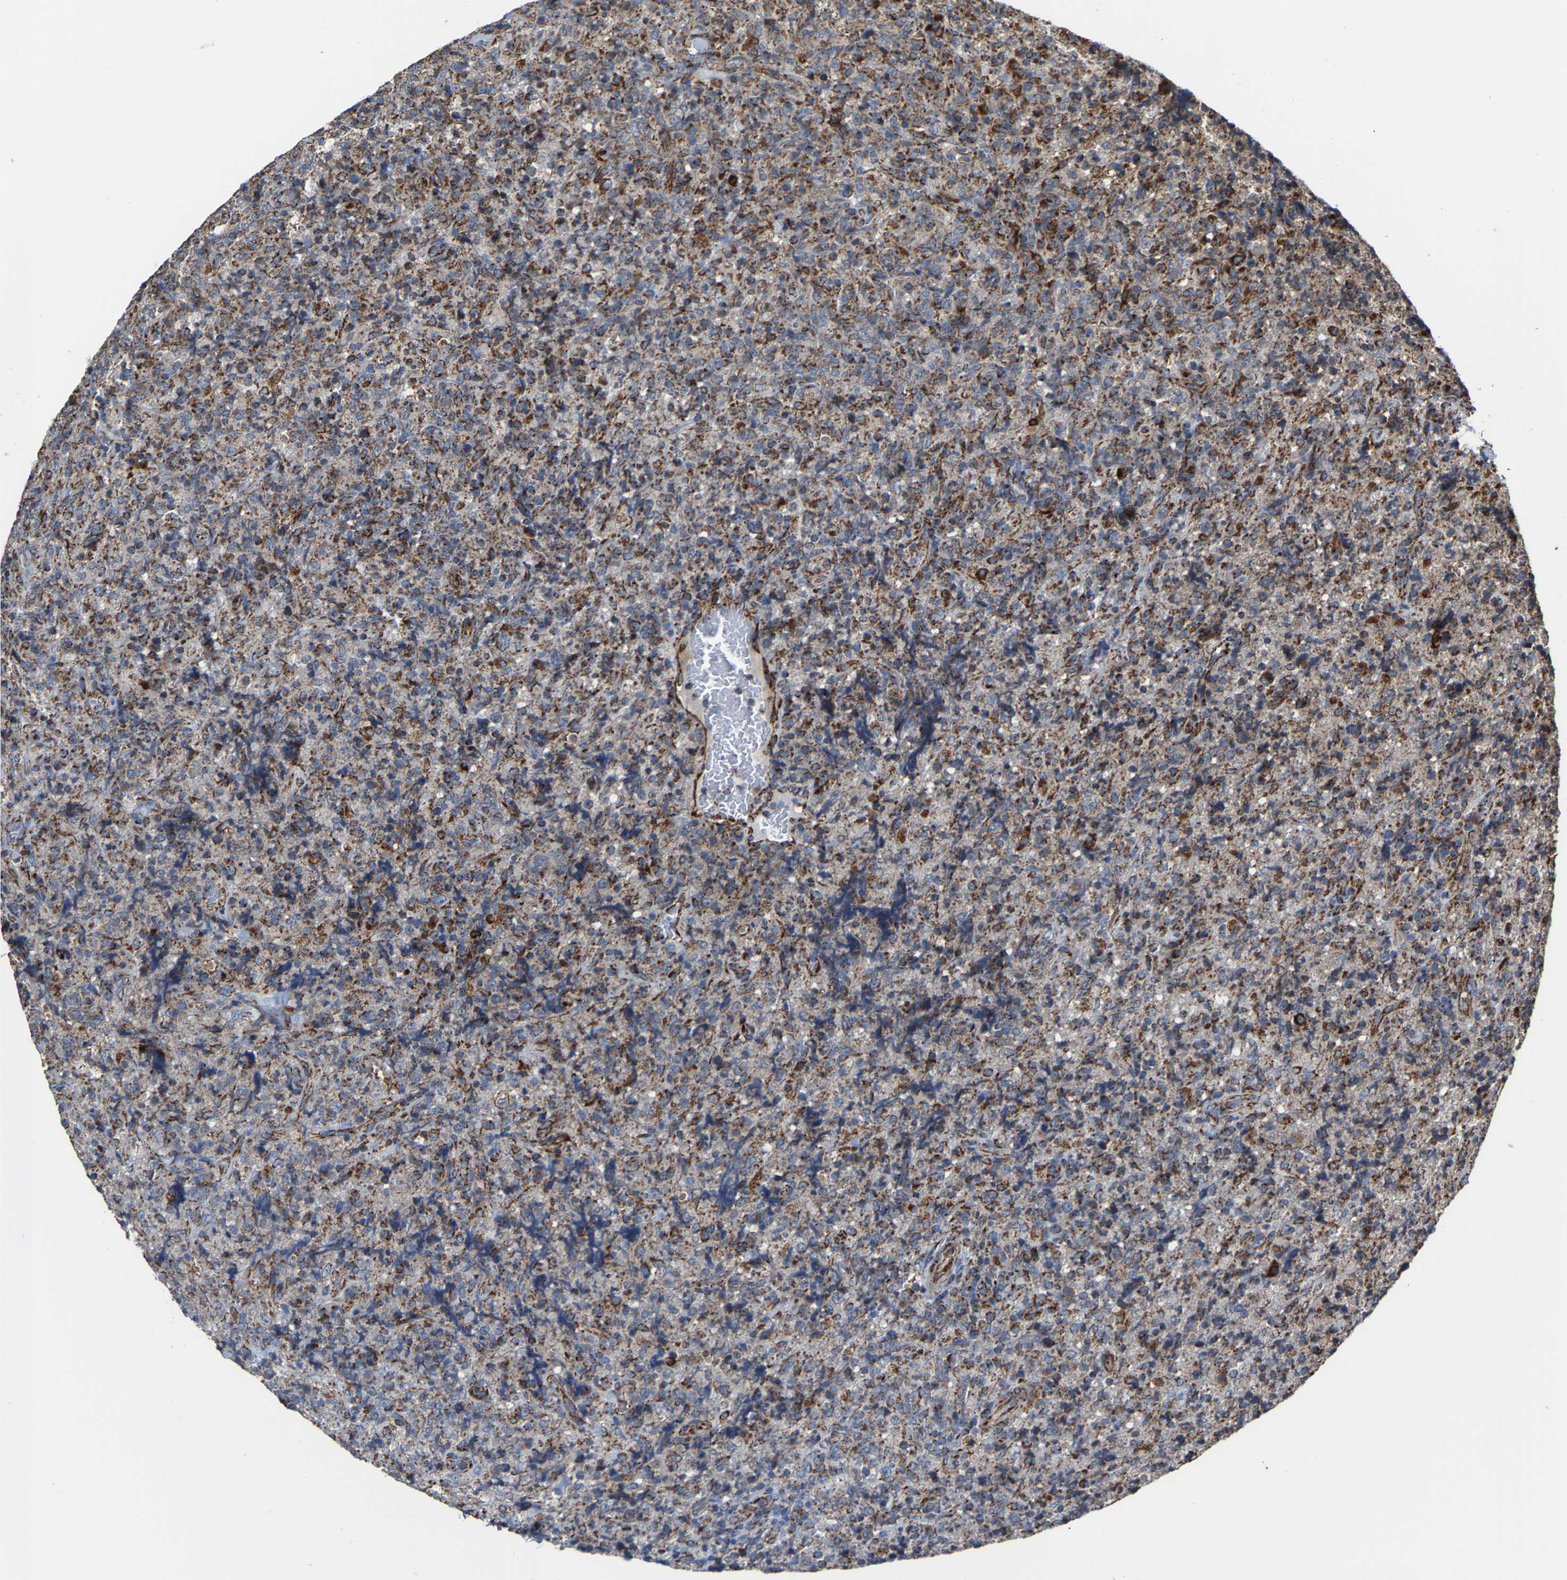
{"staining": {"intensity": "moderate", "quantity": ">75%", "location": "cytoplasmic/membranous"}, "tissue": "lymphoma", "cell_type": "Tumor cells", "image_type": "cancer", "snomed": [{"axis": "morphology", "description": "Malignant lymphoma, non-Hodgkin's type, High grade"}, {"axis": "topography", "description": "Tonsil"}], "caption": "Protein expression by IHC shows moderate cytoplasmic/membranous staining in approximately >75% of tumor cells in malignant lymphoma, non-Hodgkin's type (high-grade).", "gene": "NDUFV3", "patient": {"sex": "female", "age": 36}}